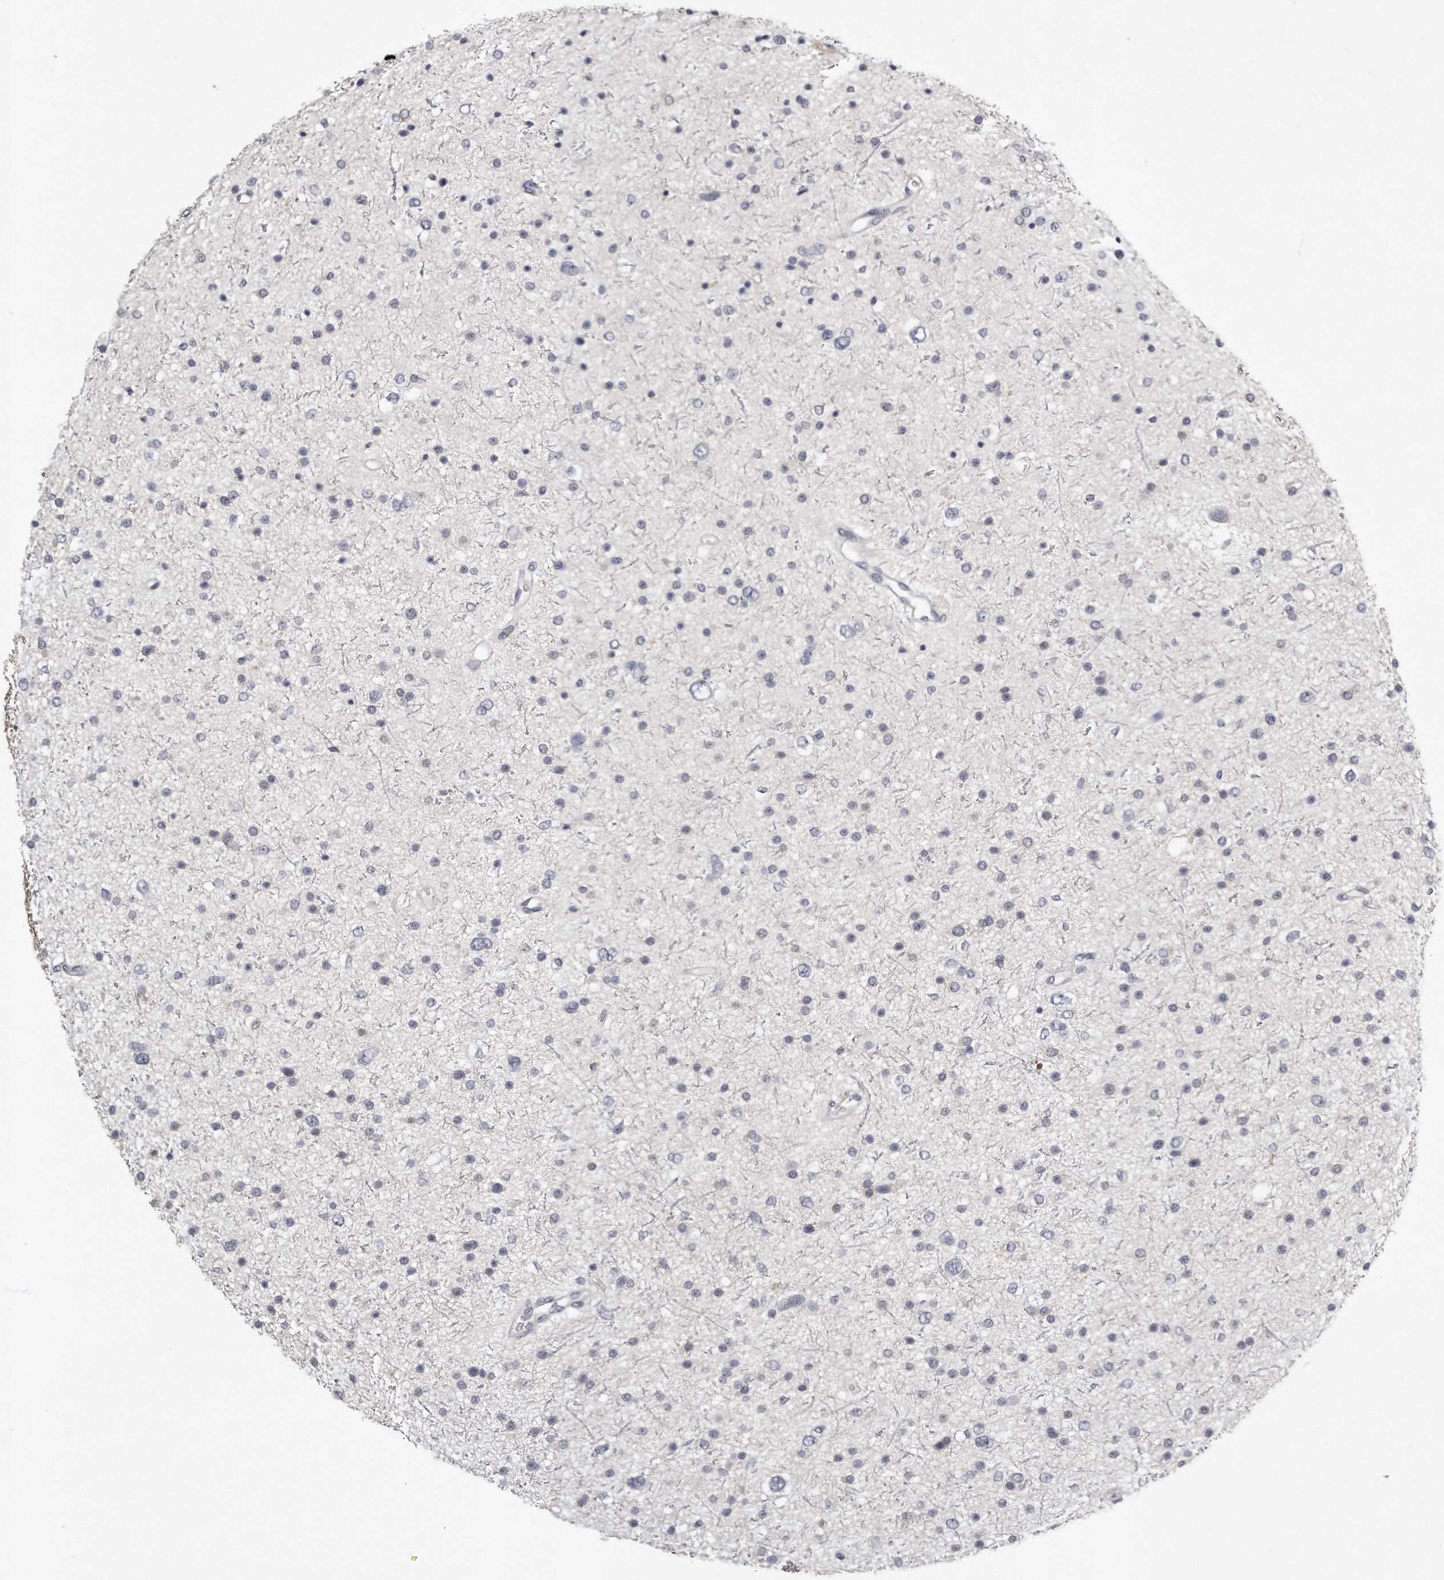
{"staining": {"intensity": "negative", "quantity": "none", "location": "none"}, "tissue": "glioma", "cell_type": "Tumor cells", "image_type": "cancer", "snomed": [{"axis": "morphology", "description": "Glioma, malignant, Low grade"}, {"axis": "topography", "description": "Brain"}], "caption": "Immunohistochemistry of human glioma exhibits no positivity in tumor cells.", "gene": "GGCT", "patient": {"sex": "female", "age": 37}}